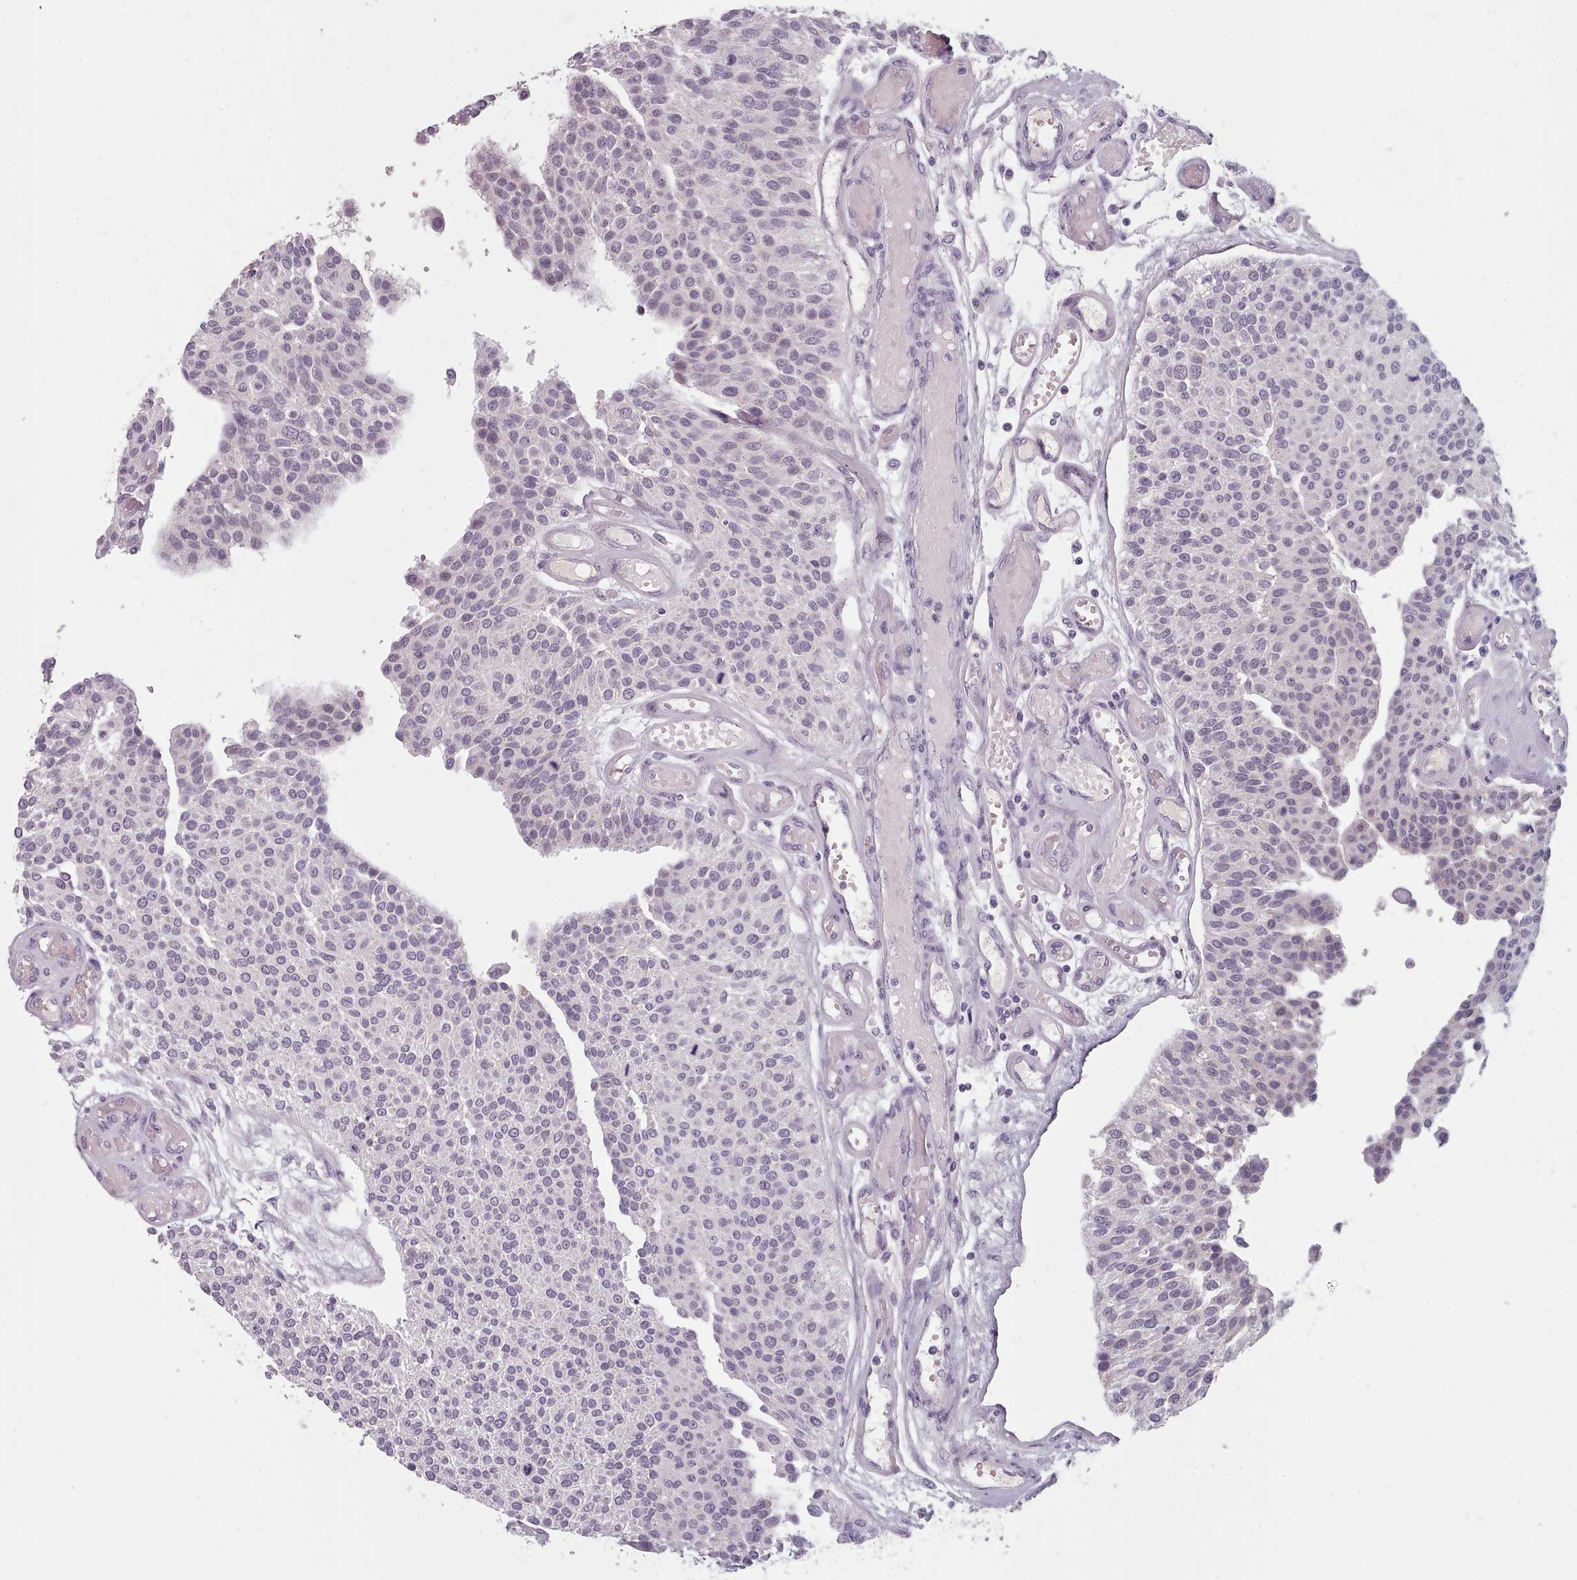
{"staining": {"intensity": "negative", "quantity": "none", "location": "none"}, "tissue": "urothelial cancer", "cell_type": "Tumor cells", "image_type": "cancer", "snomed": [{"axis": "morphology", "description": "Urothelial carcinoma, NOS"}, {"axis": "topography", "description": "Urinary bladder"}], "caption": "DAB (3,3'-diaminobenzidine) immunohistochemical staining of transitional cell carcinoma reveals no significant positivity in tumor cells.", "gene": "PBX4", "patient": {"sex": "male", "age": 55}}